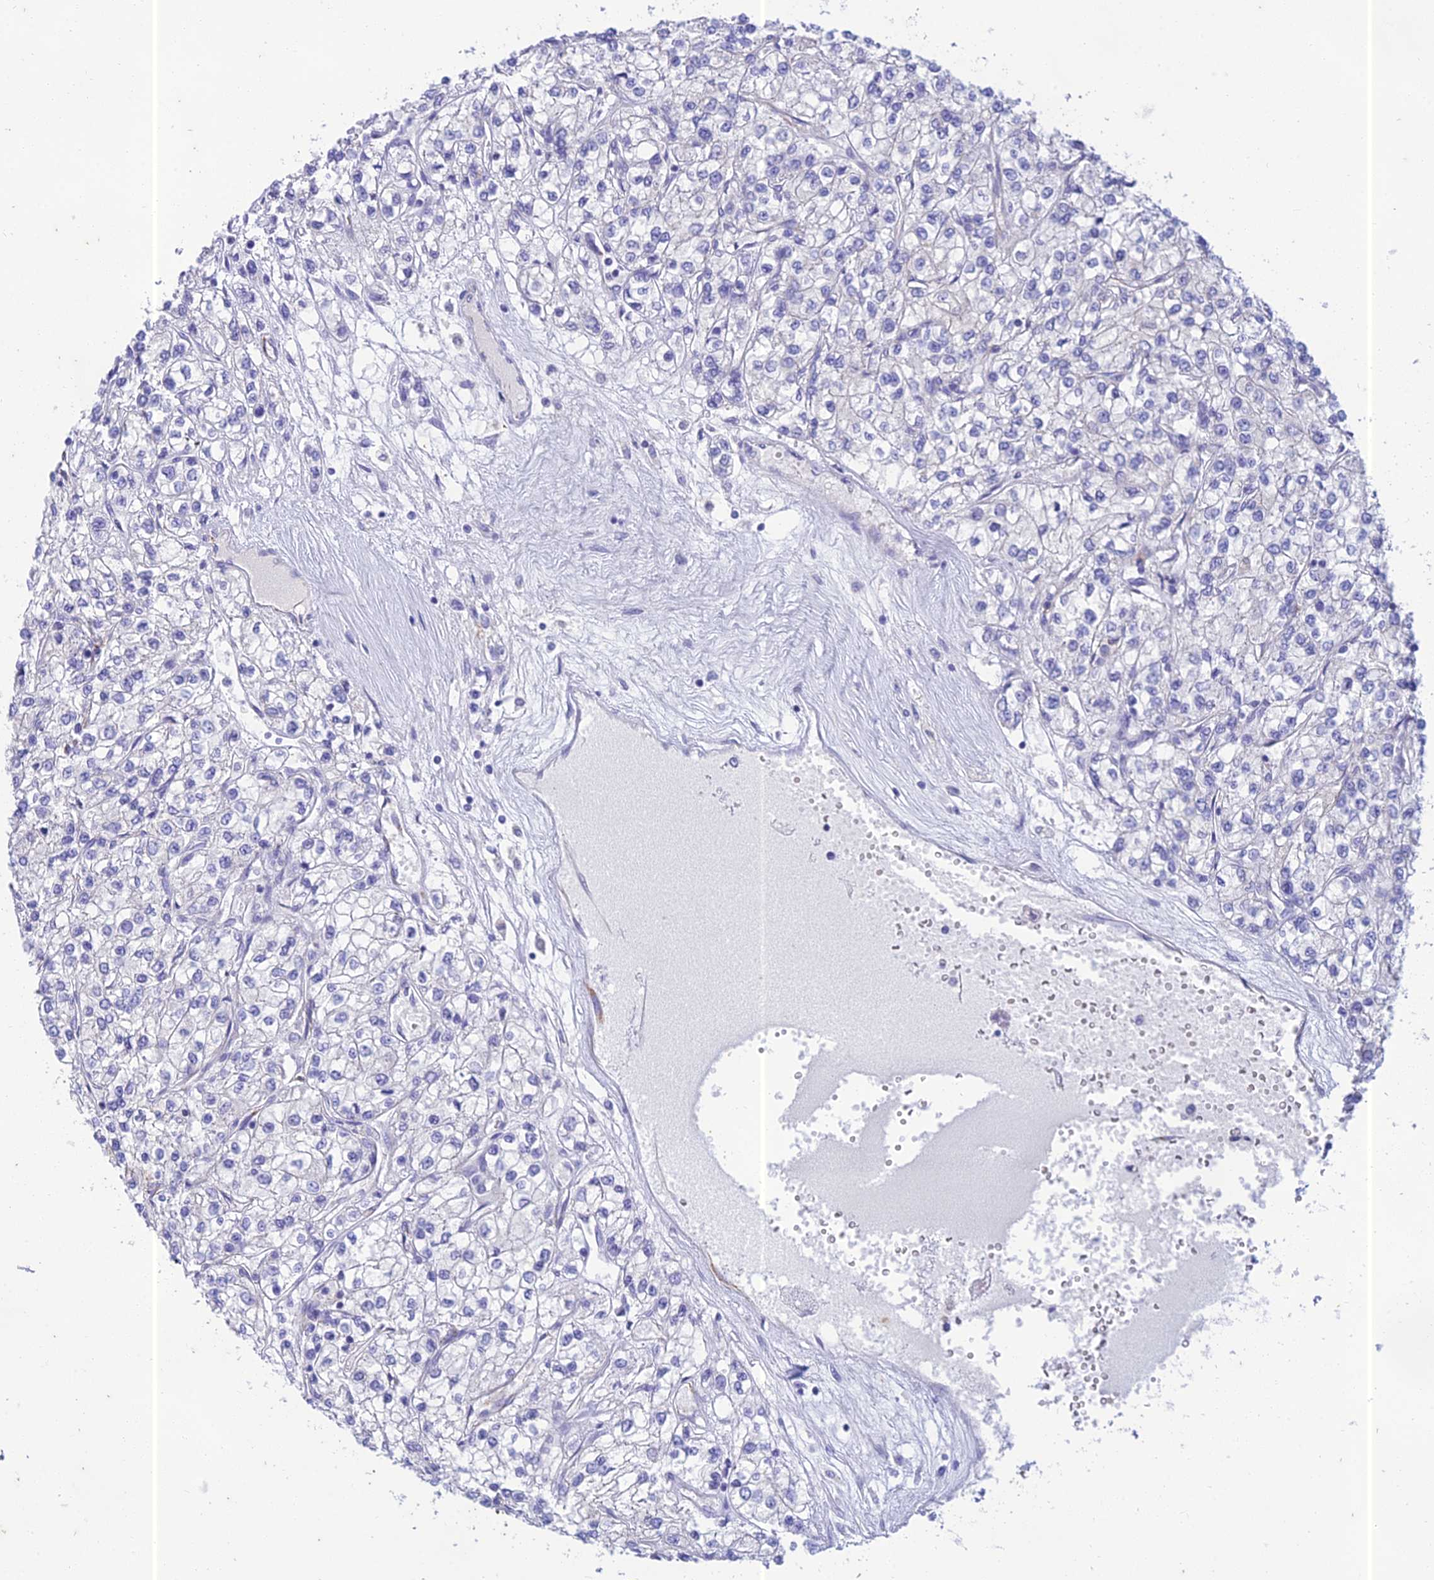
{"staining": {"intensity": "negative", "quantity": "none", "location": "none"}, "tissue": "renal cancer", "cell_type": "Tumor cells", "image_type": "cancer", "snomed": [{"axis": "morphology", "description": "Adenocarcinoma, NOS"}, {"axis": "topography", "description": "Kidney"}], "caption": "An immunohistochemistry image of renal cancer (adenocarcinoma) is shown. There is no staining in tumor cells of renal cancer (adenocarcinoma).", "gene": "PTCD2", "patient": {"sex": "male", "age": 80}}